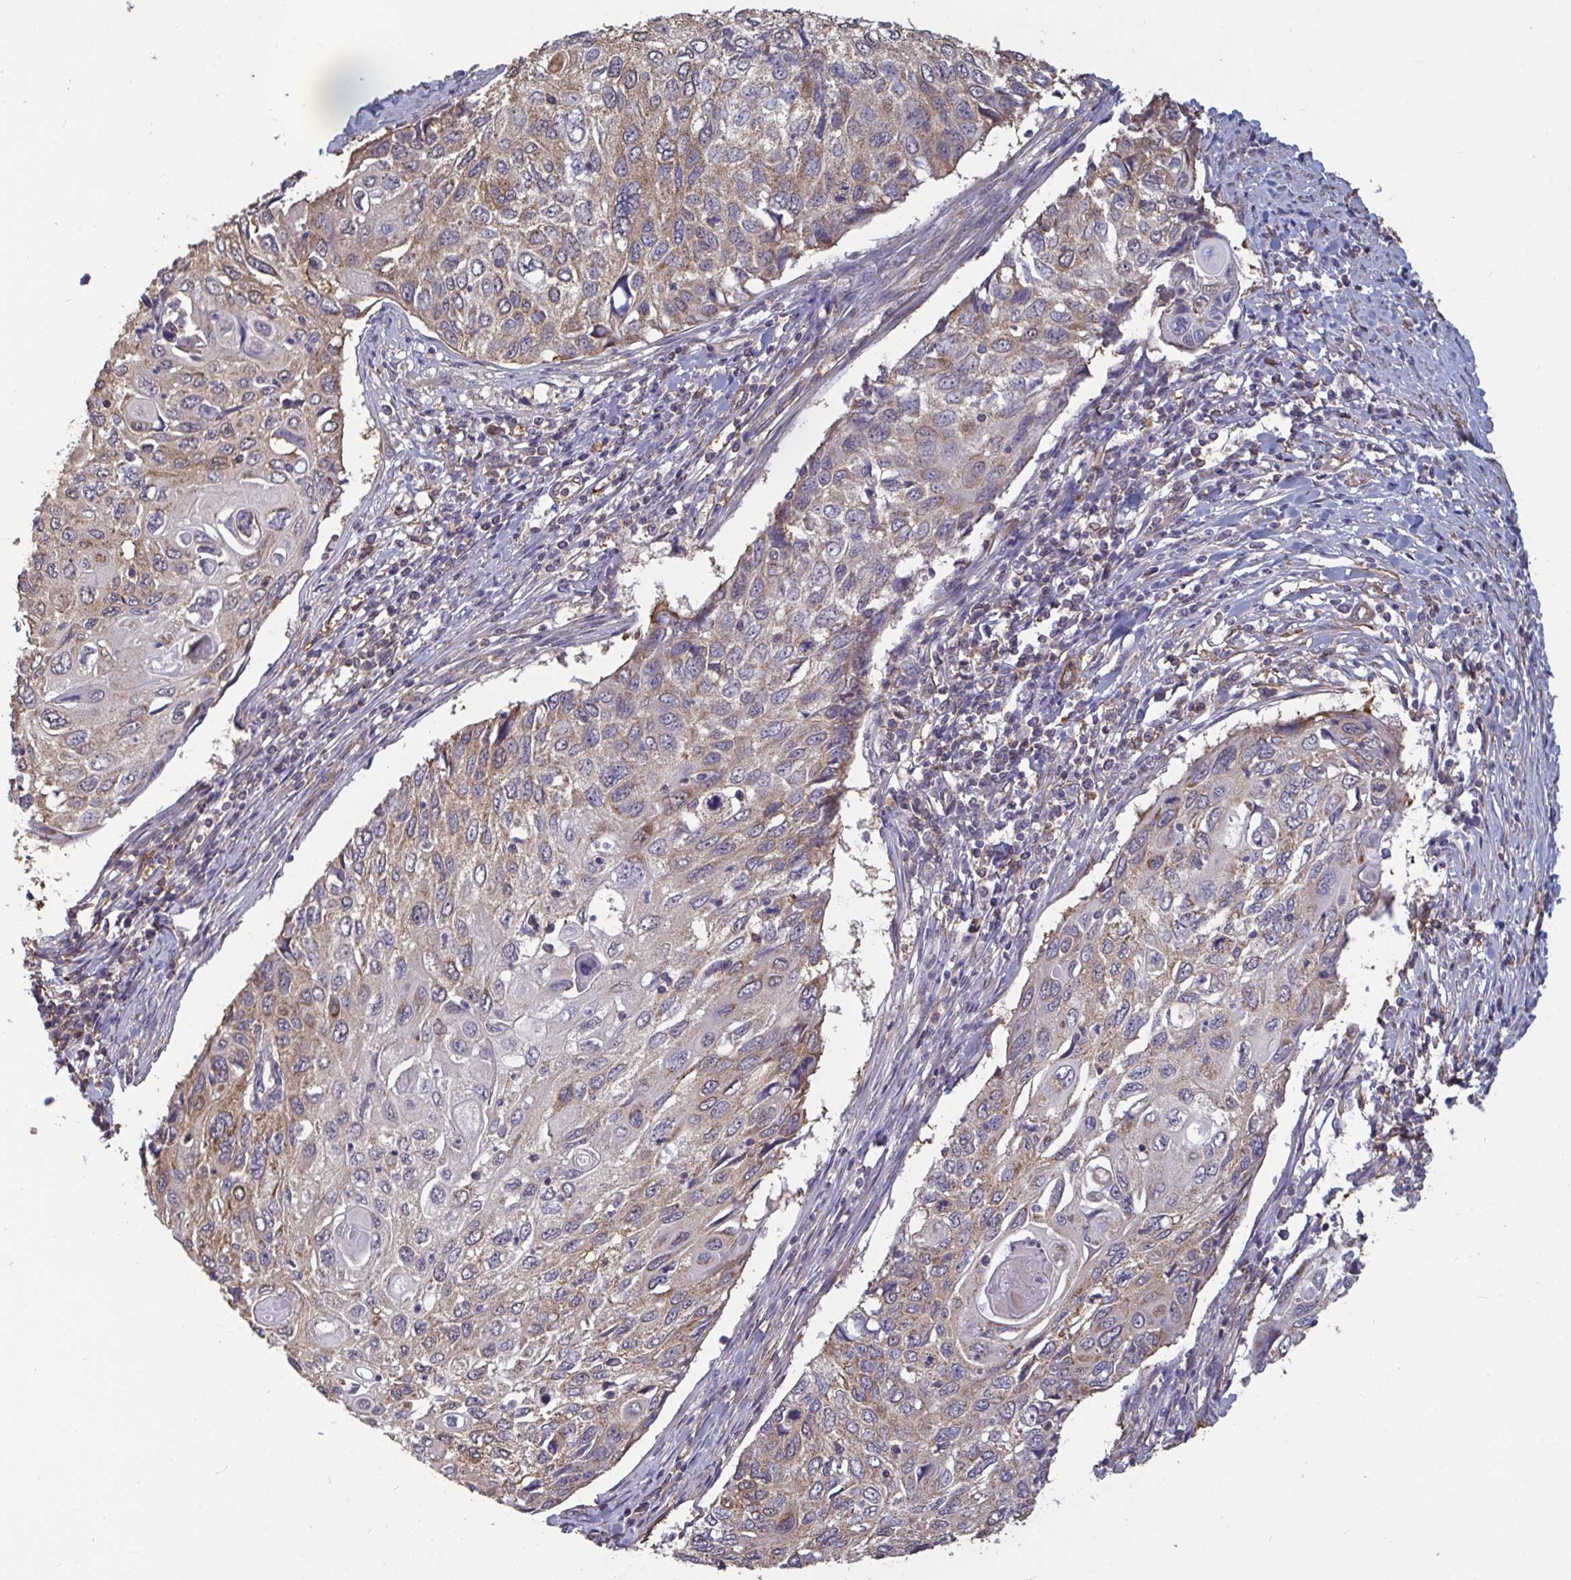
{"staining": {"intensity": "weak", "quantity": "25%-75%", "location": "cytoplasmic/membranous"}, "tissue": "cervical cancer", "cell_type": "Tumor cells", "image_type": "cancer", "snomed": [{"axis": "morphology", "description": "Squamous cell carcinoma, NOS"}, {"axis": "topography", "description": "Cervix"}], "caption": "Human cervical squamous cell carcinoma stained with a brown dye demonstrates weak cytoplasmic/membranous positive expression in approximately 25%-75% of tumor cells.", "gene": "ISCU", "patient": {"sex": "female", "age": 70}}